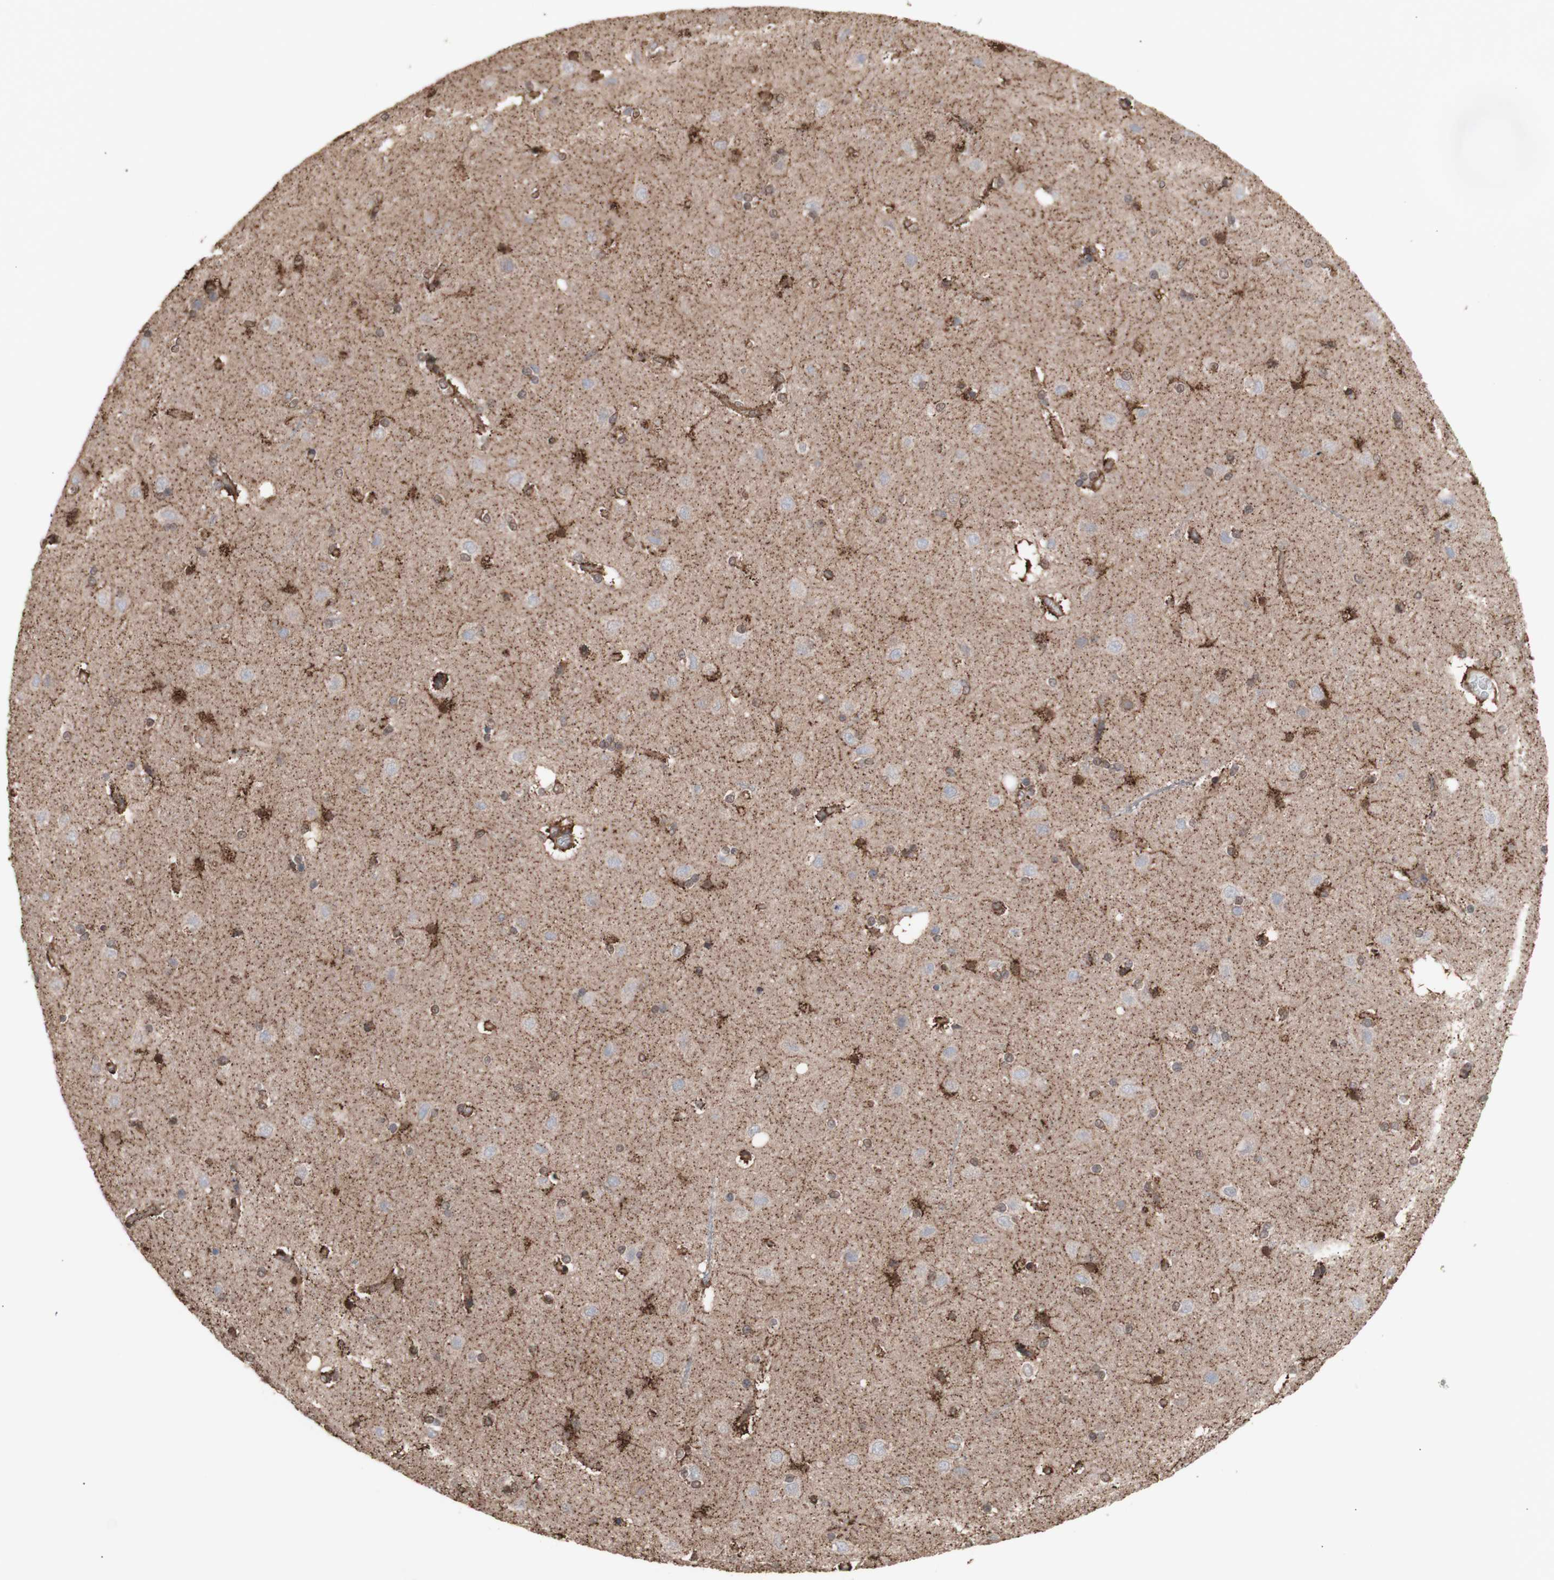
{"staining": {"intensity": "strong", "quantity": ">75%", "location": "cytoplasmic/membranous"}, "tissue": "cerebral cortex", "cell_type": "Endothelial cells", "image_type": "normal", "snomed": [{"axis": "morphology", "description": "Normal tissue, NOS"}, {"axis": "topography", "description": "Cerebral cortex"}], "caption": "Brown immunohistochemical staining in benign cerebral cortex shows strong cytoplasmic/membranous positivity in about >75% of endothelial cells.", "gene": "ALDH9A1", "patient": {"sex": "female", "age": 54}}